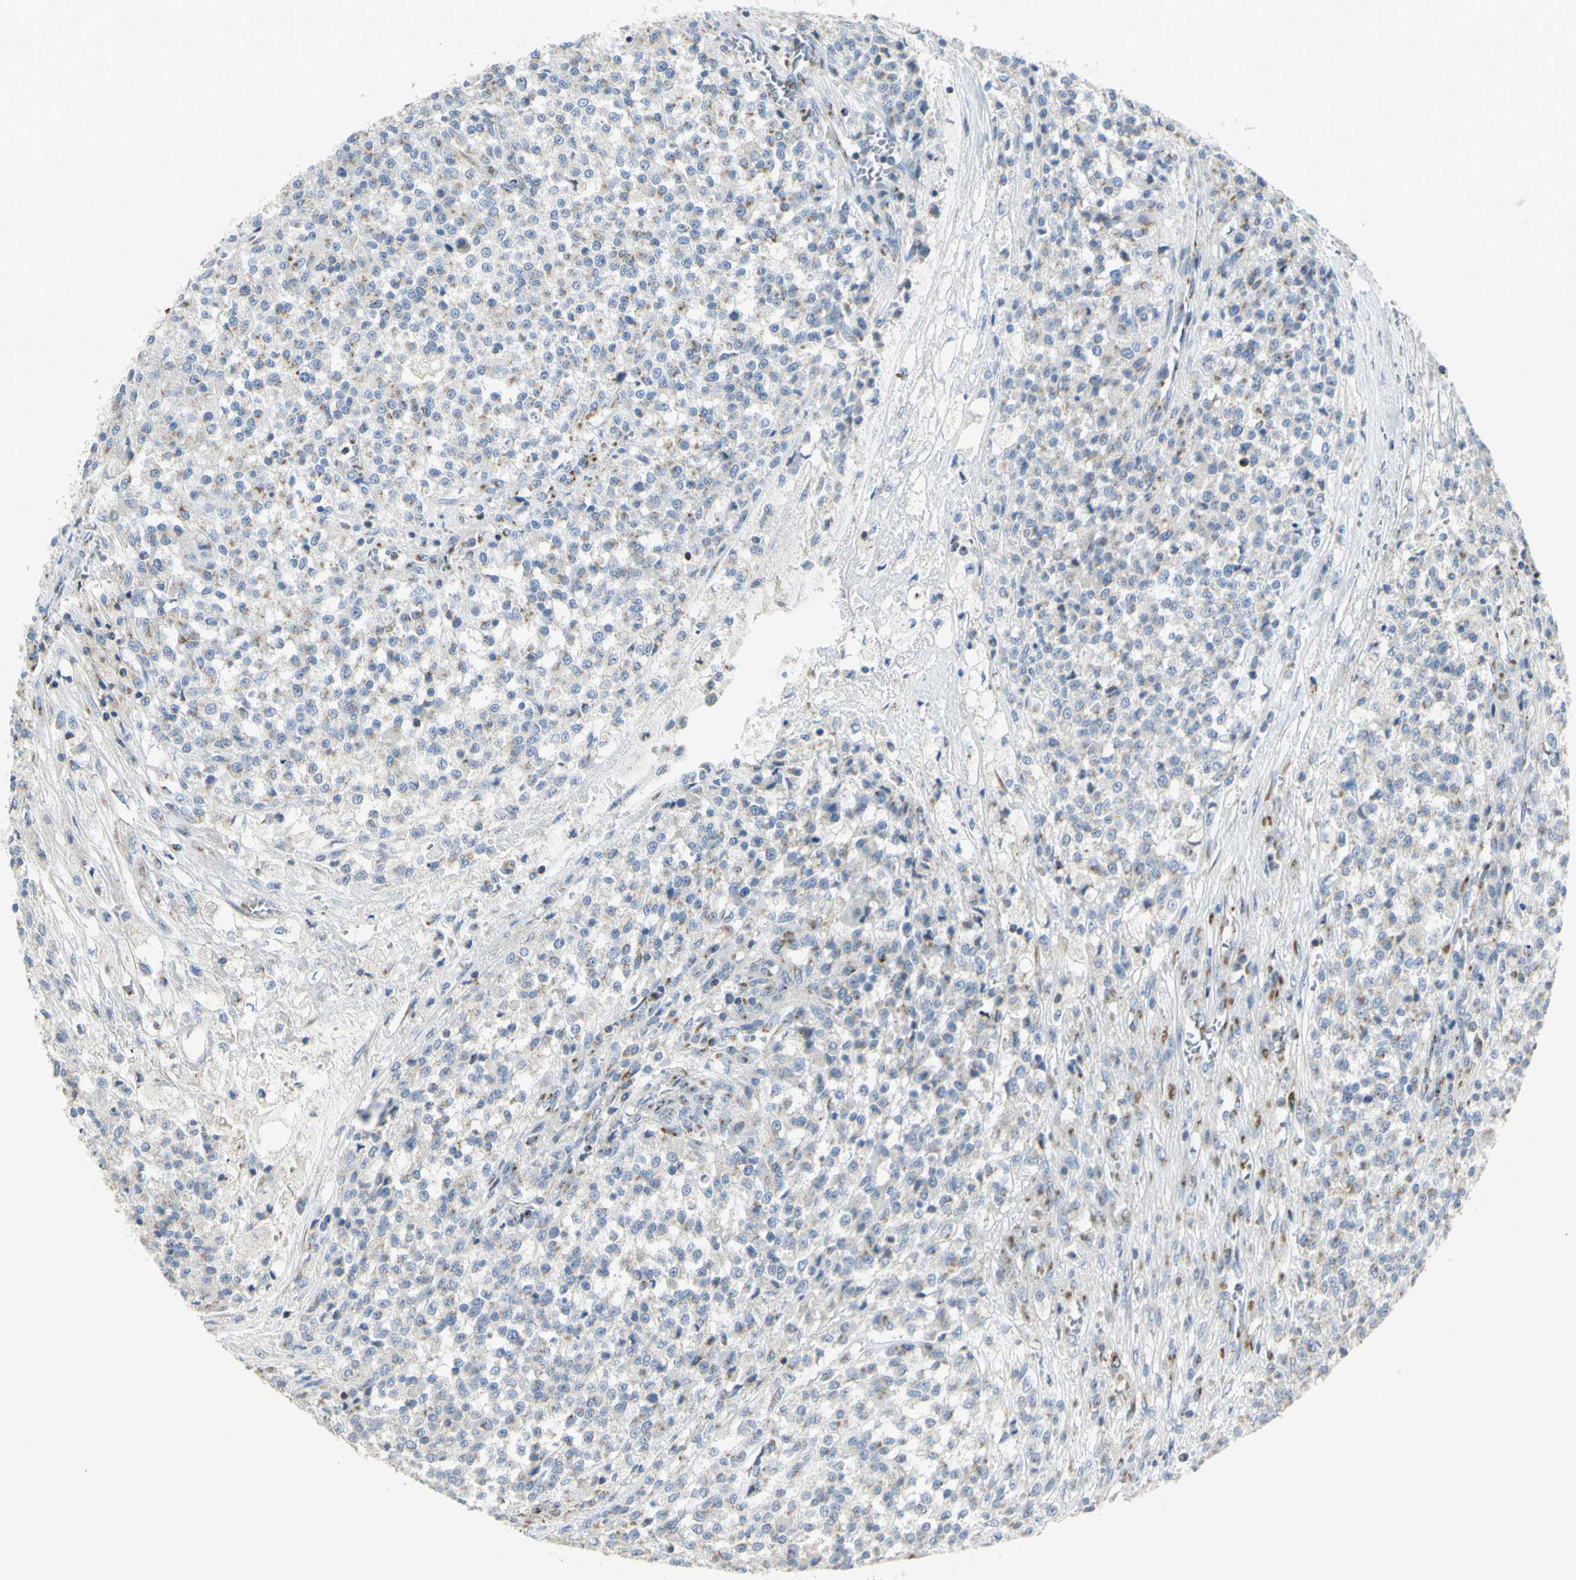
{"staining": {"intensity": "weak", "quantity": "<25%", "location": "cytoplasmic/membranous"}, "tissue": "testis cancer", "cell_type": "Tumor cells", "image_type": "cancer", "snomed": [{"axis": "morphology", "description": "Seminoma, NOS"}, {"axis": "topography", "description": "Testis"}], "caption": "DAB immunohistochemical staining of human testis cancer (seminoma) reveals no significant staining in tumor cells.", "gene": "B4GALT3", "patient": {"sex": "male", "age": 59}}